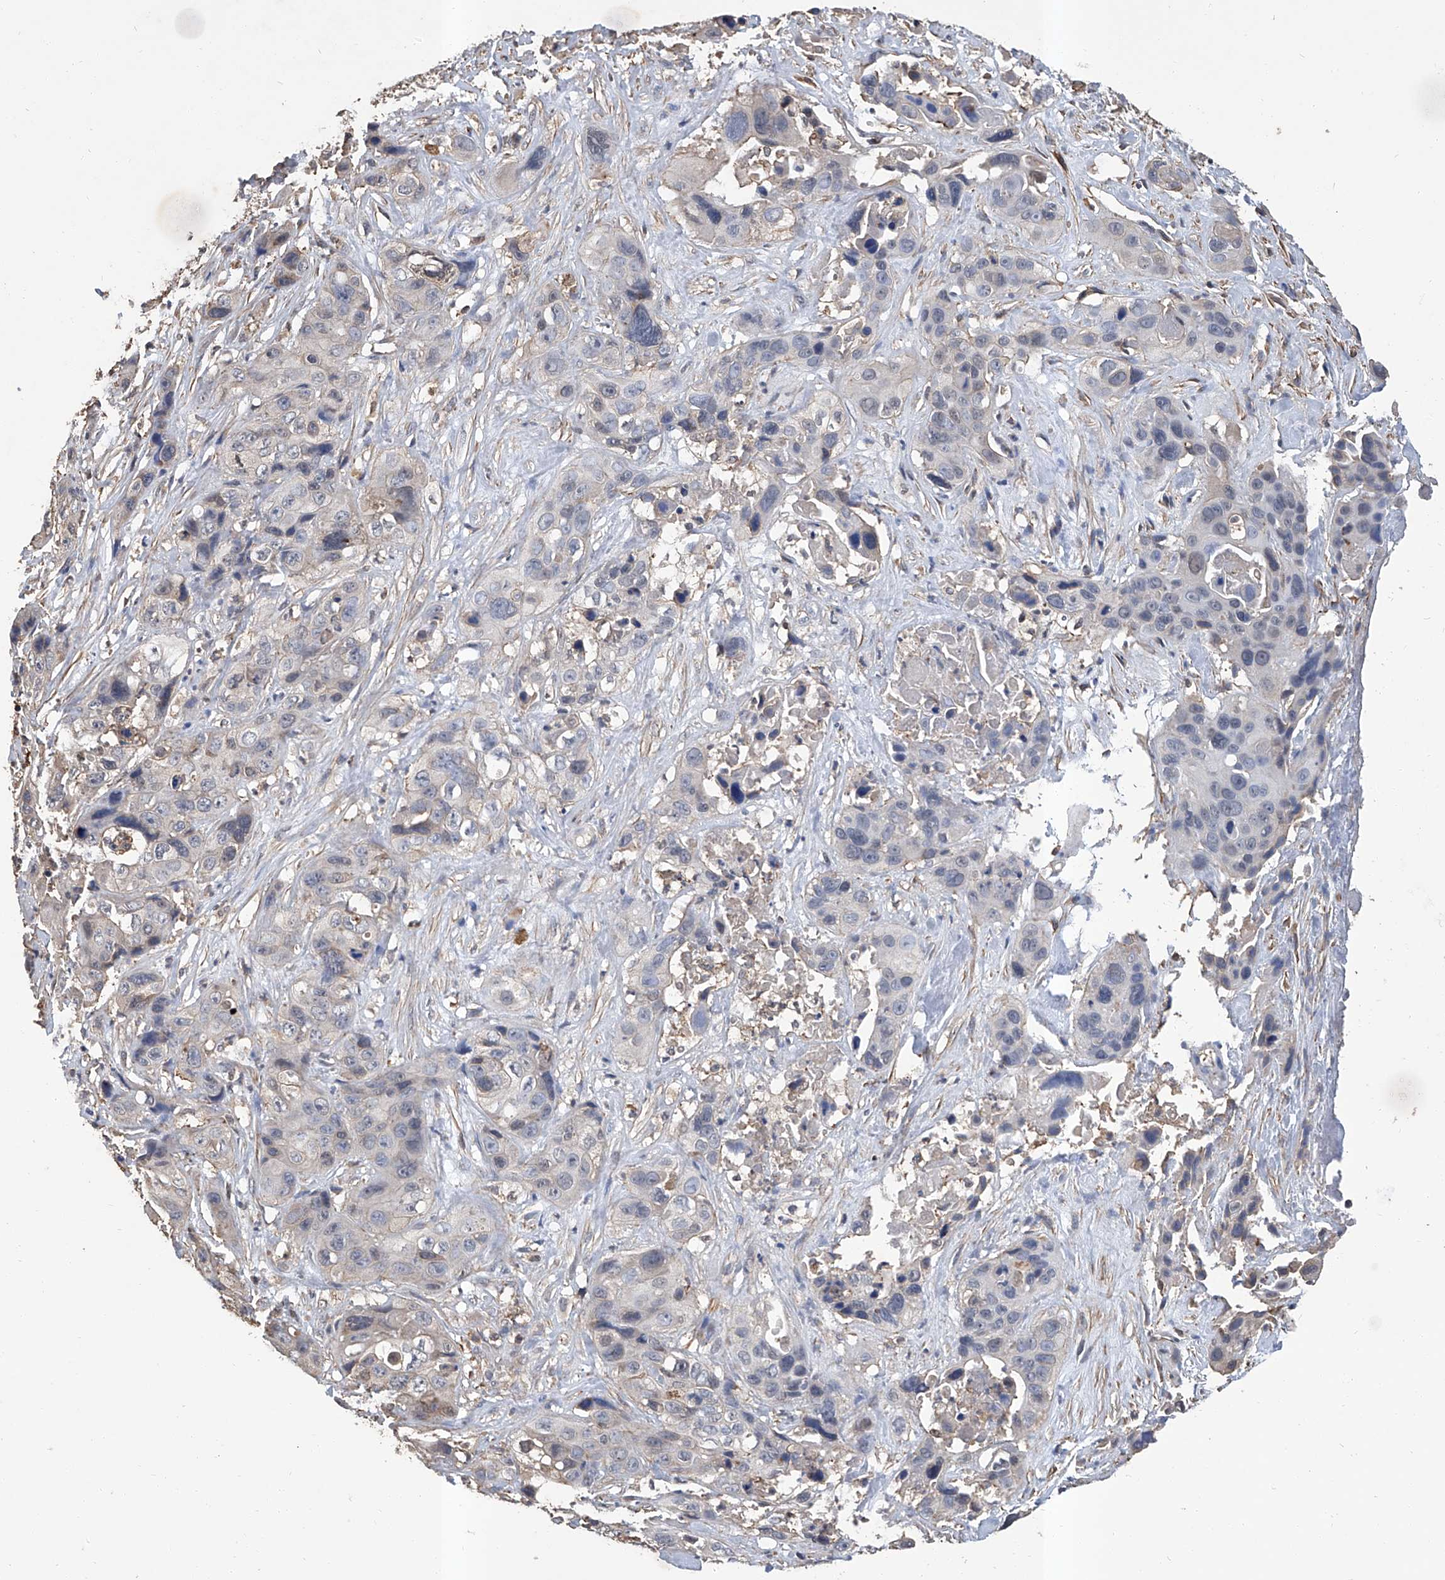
{"staining": {"intensity": "negative", "quantity": "none", "location": "none"}, "tissue": "liver cancer", "cell_type": "Tumor cells", "image_type": "cancer", "snomed": [{"axis": "morphology", "description": "Cholangiocarcinoma"}, {"axis": "topography", "description": "Liver"}], "caption": "This is an immunohistochemistry (IHC) micrograph of liver cancer. There is no expression in tumor cells.", "gene": "GPT", "patient": {"sex": "female", "age": 61}}